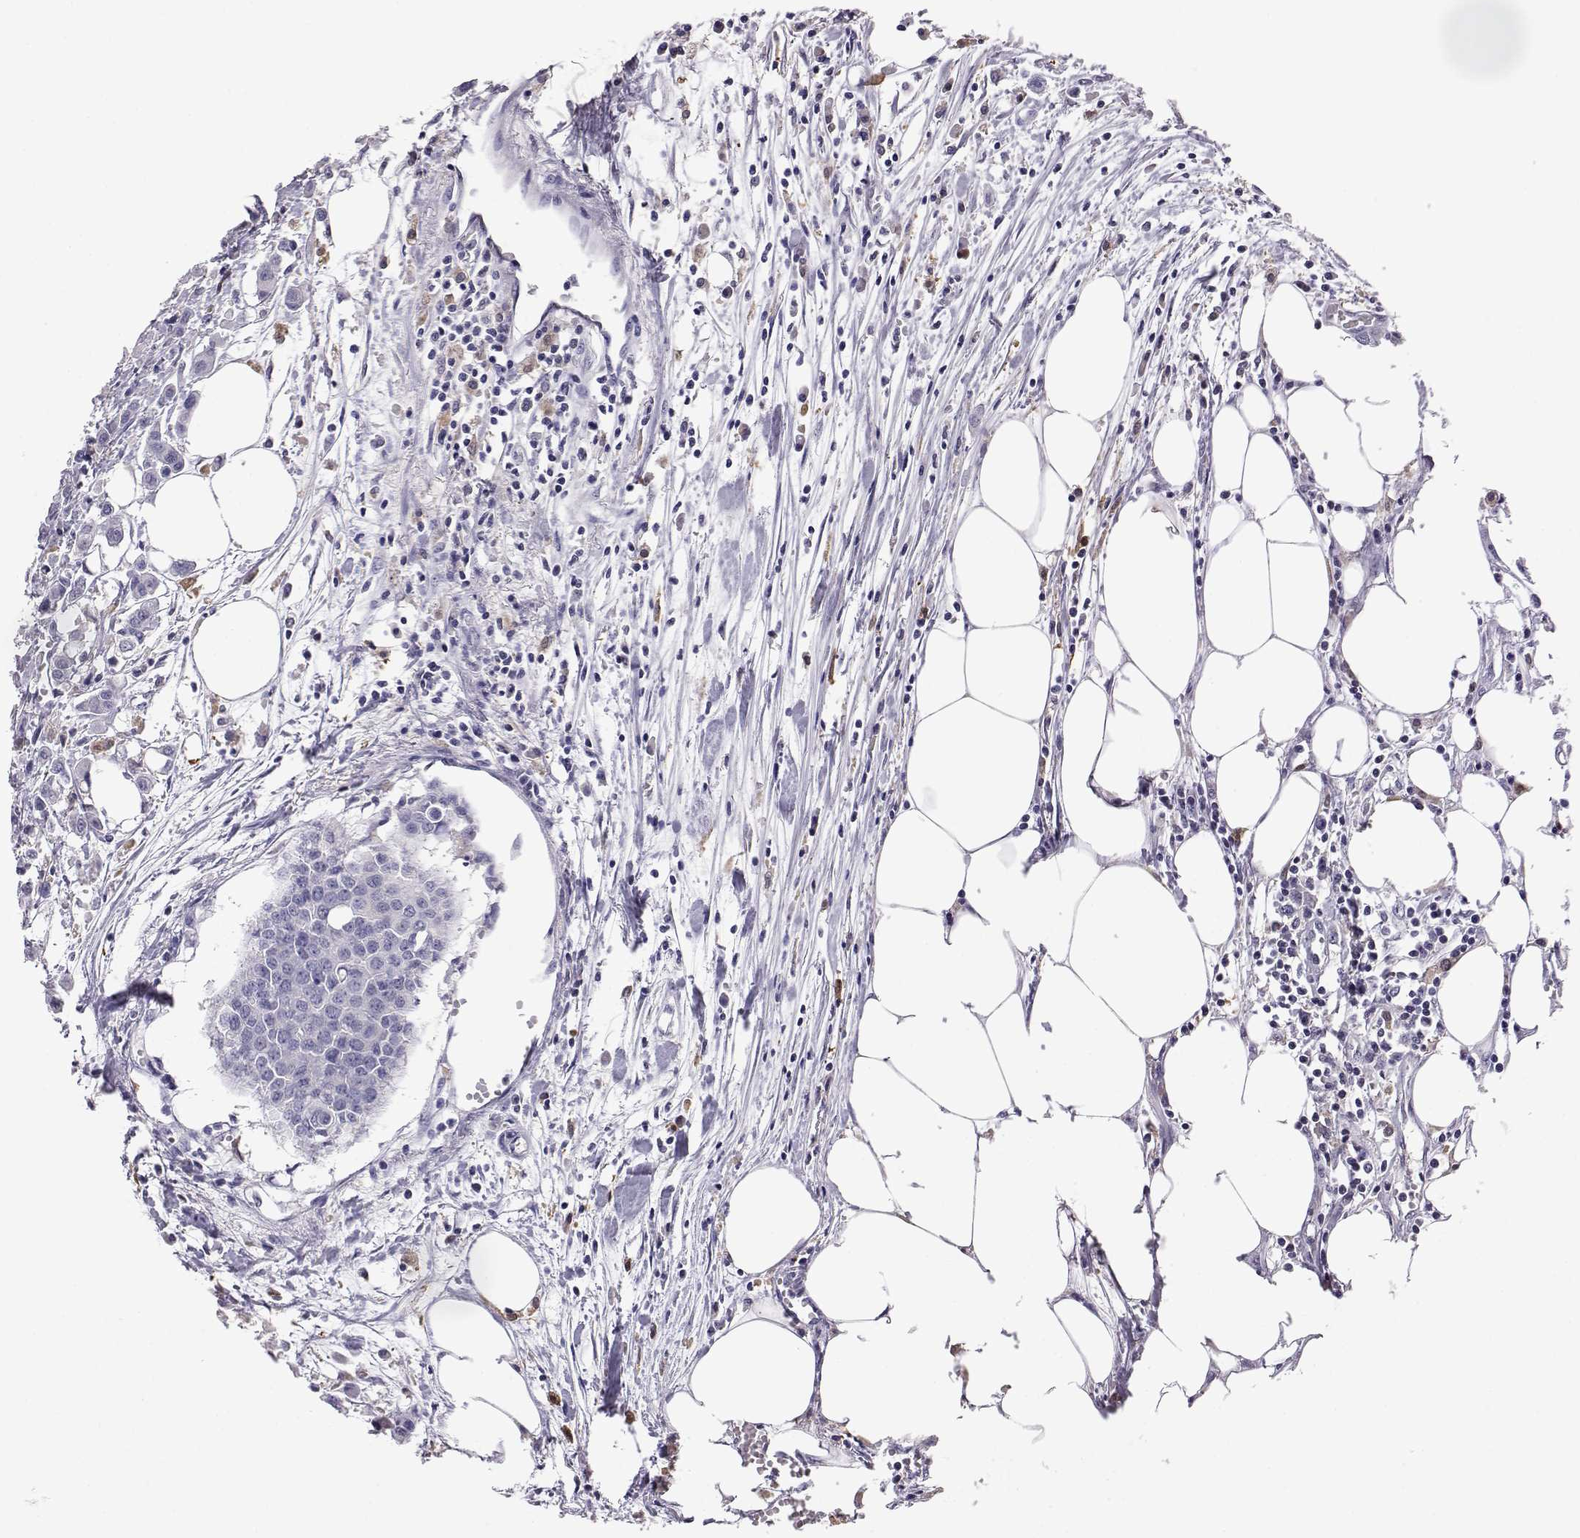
{"staining": {"intensity": "negative", "quantity": "none", "location": "none"}, "tissue": "carcinoid", "cell_type": "Tumor cells", "image_type": "cancer", "snomed": [{"axis": "morphology", "description": "Carcinoid, malignant, NOS"}, {"axis": "topography", "description": "Colon"}], "caption": "Immunohistochemical staining of malignant carcinoid displays no significant staining in tumor cells. (DAB IHC with hematoxylin counter stain).", "gene": "AKR1B1", "patient": {"sex": "male", "age": 81}}